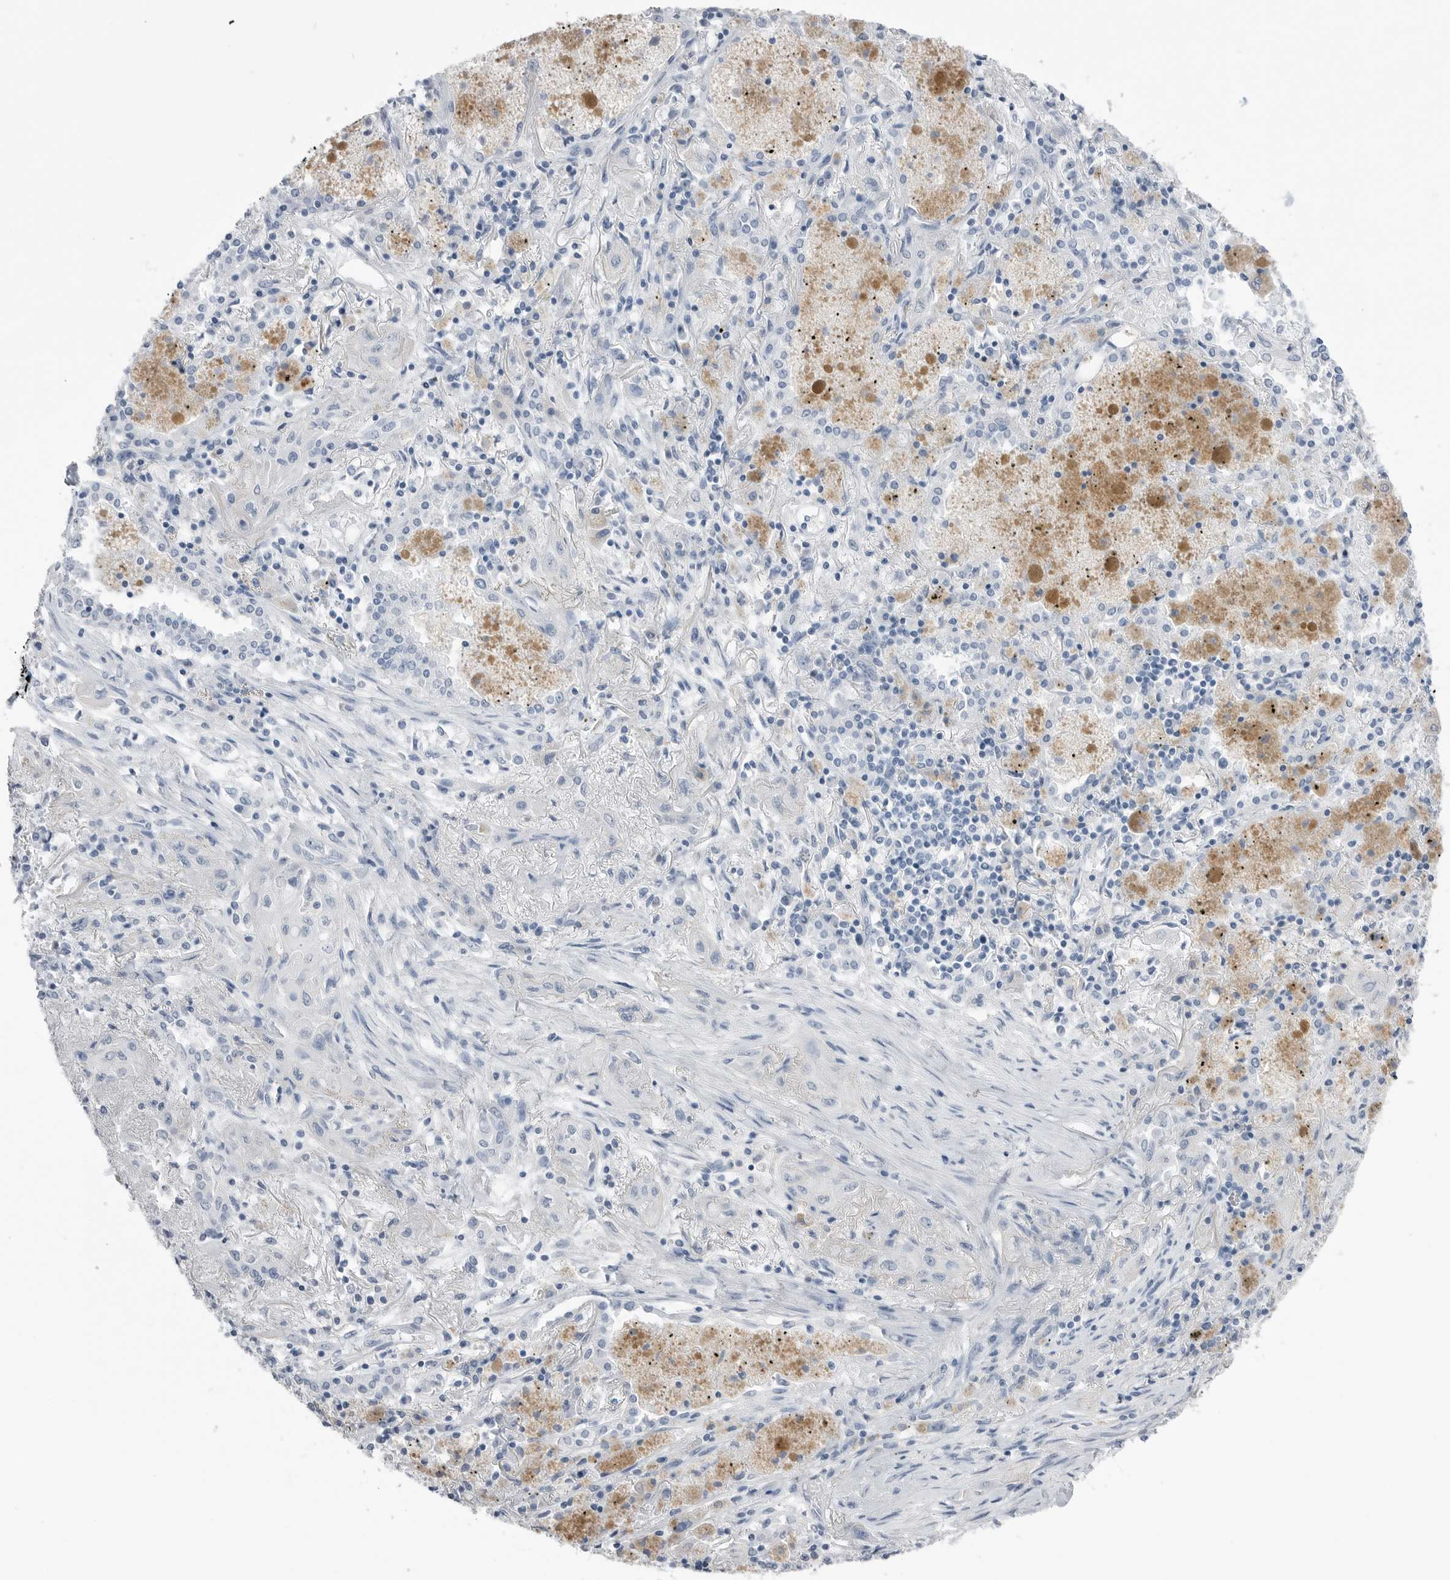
{"staining": {"intensity": "negative", "quantity": "none", "location": "none"}, "tissue": "lung cancer", "cell_type": "Tumor cells", "image_type": "cancer", "snomed": [{"axis": "morphology", "description": "Squamous cell carcinoma, NOS"}, {"axis": "topography", "description": "Lung"}], "caption": "Lung squamous cell carcinoma was stained to show a protein in brown. There is no significant staining in tumor cells. The staining is performed using DAB (3,3'-diaminobenzidine) brown chromogen with nuclei counter-stained in using hematoxylin.", "gene": "ABHD12", "patient": {"sex": "female", "age": 47}}